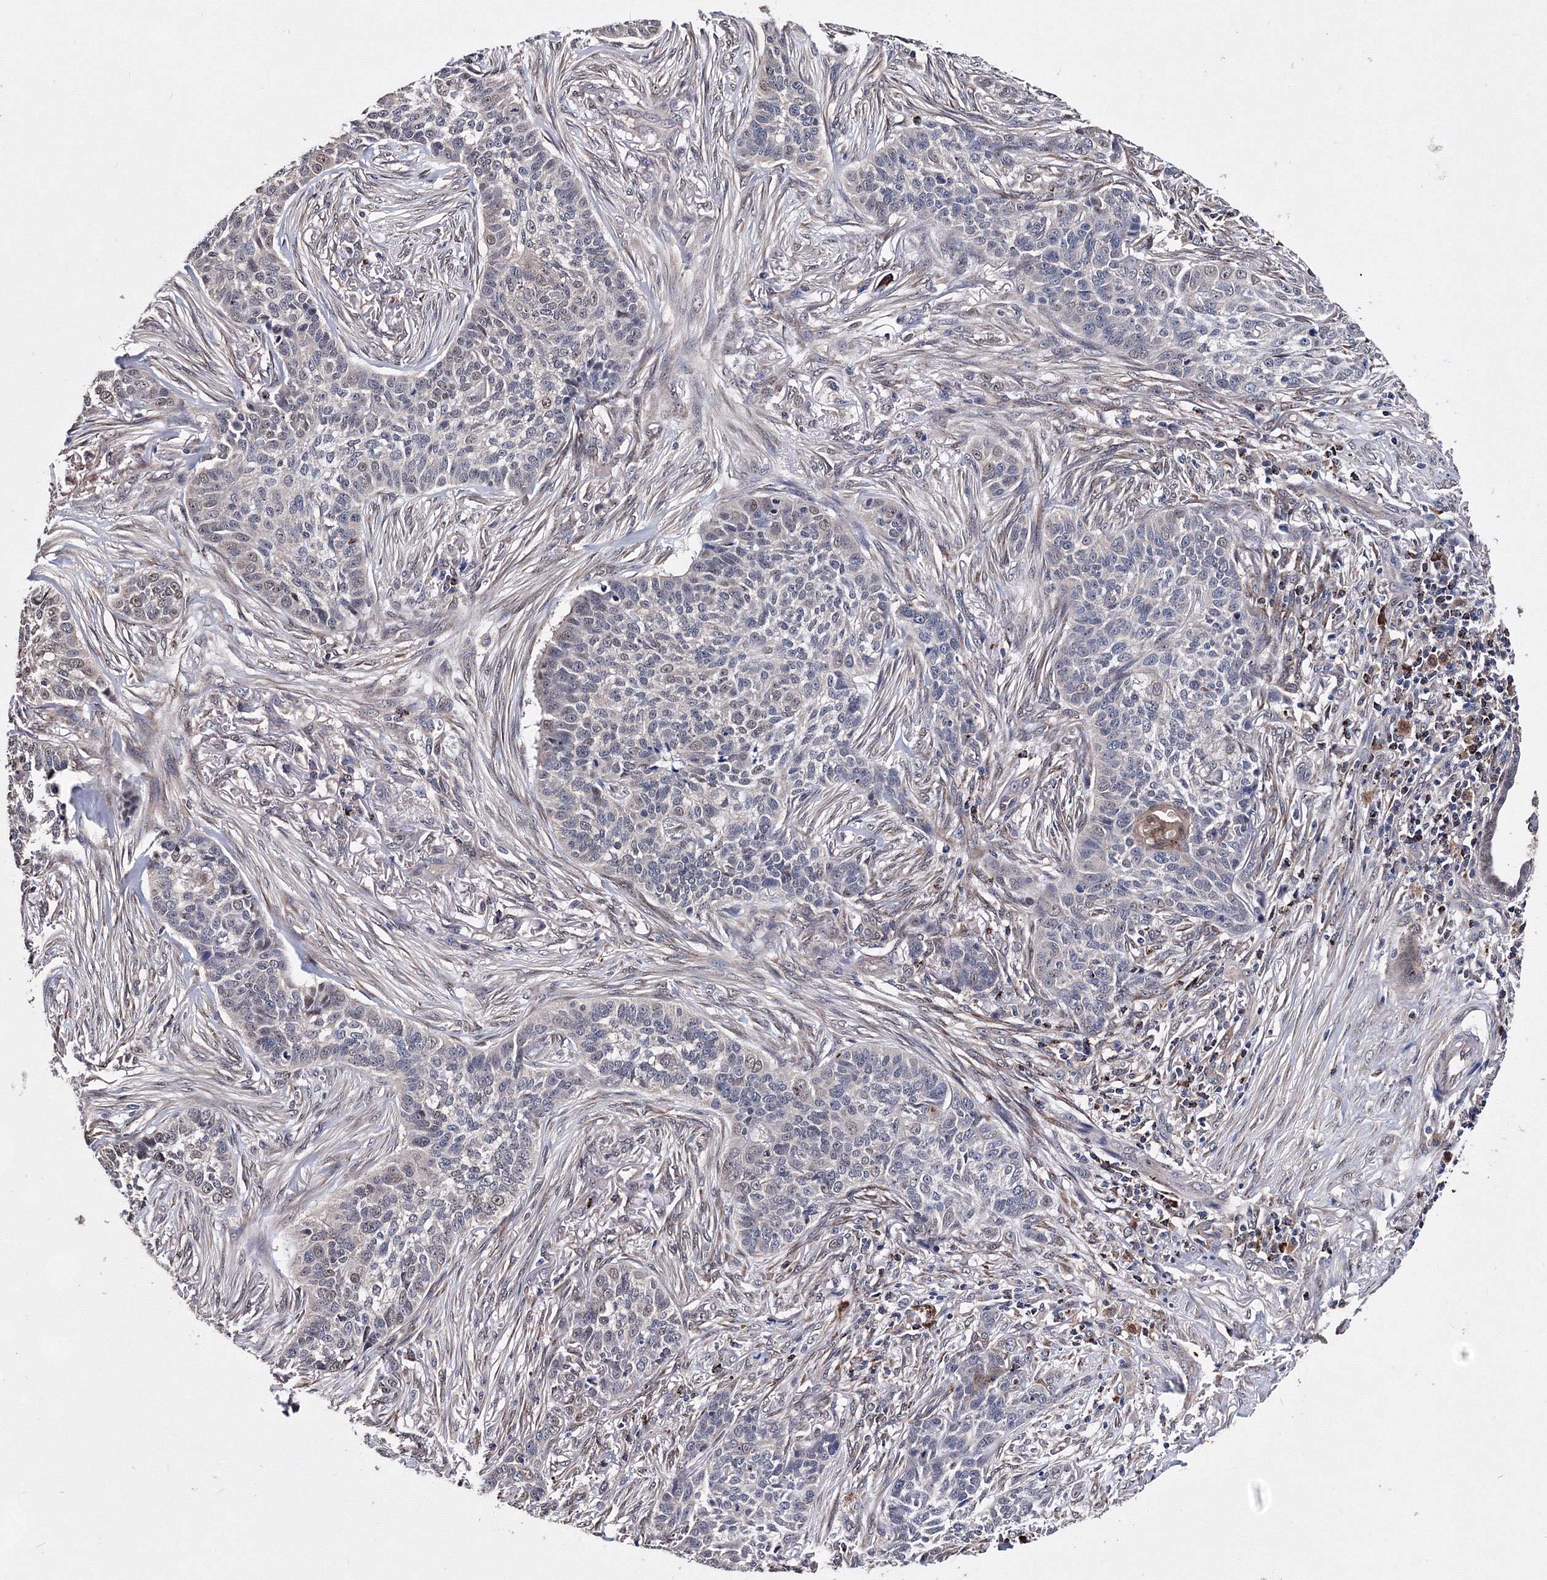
{"staining": {"intensity": "negative", "quantity": "none", "location": "none"}, "tissue": "skin cancer", "cell_type": "Tumor cells", "image_type": "cancer", "snomed": [{"axis": "morphology", "description": "Basal cell carcinoma"}, {"axis": "topography", "description": "Skin"}], "caption": "Skin cancer stained for a protein using immunohistochemistry shows no staining tumor cells.", "gene": "PHYKPL", "patient": {"sex": "male", "age": 85}}